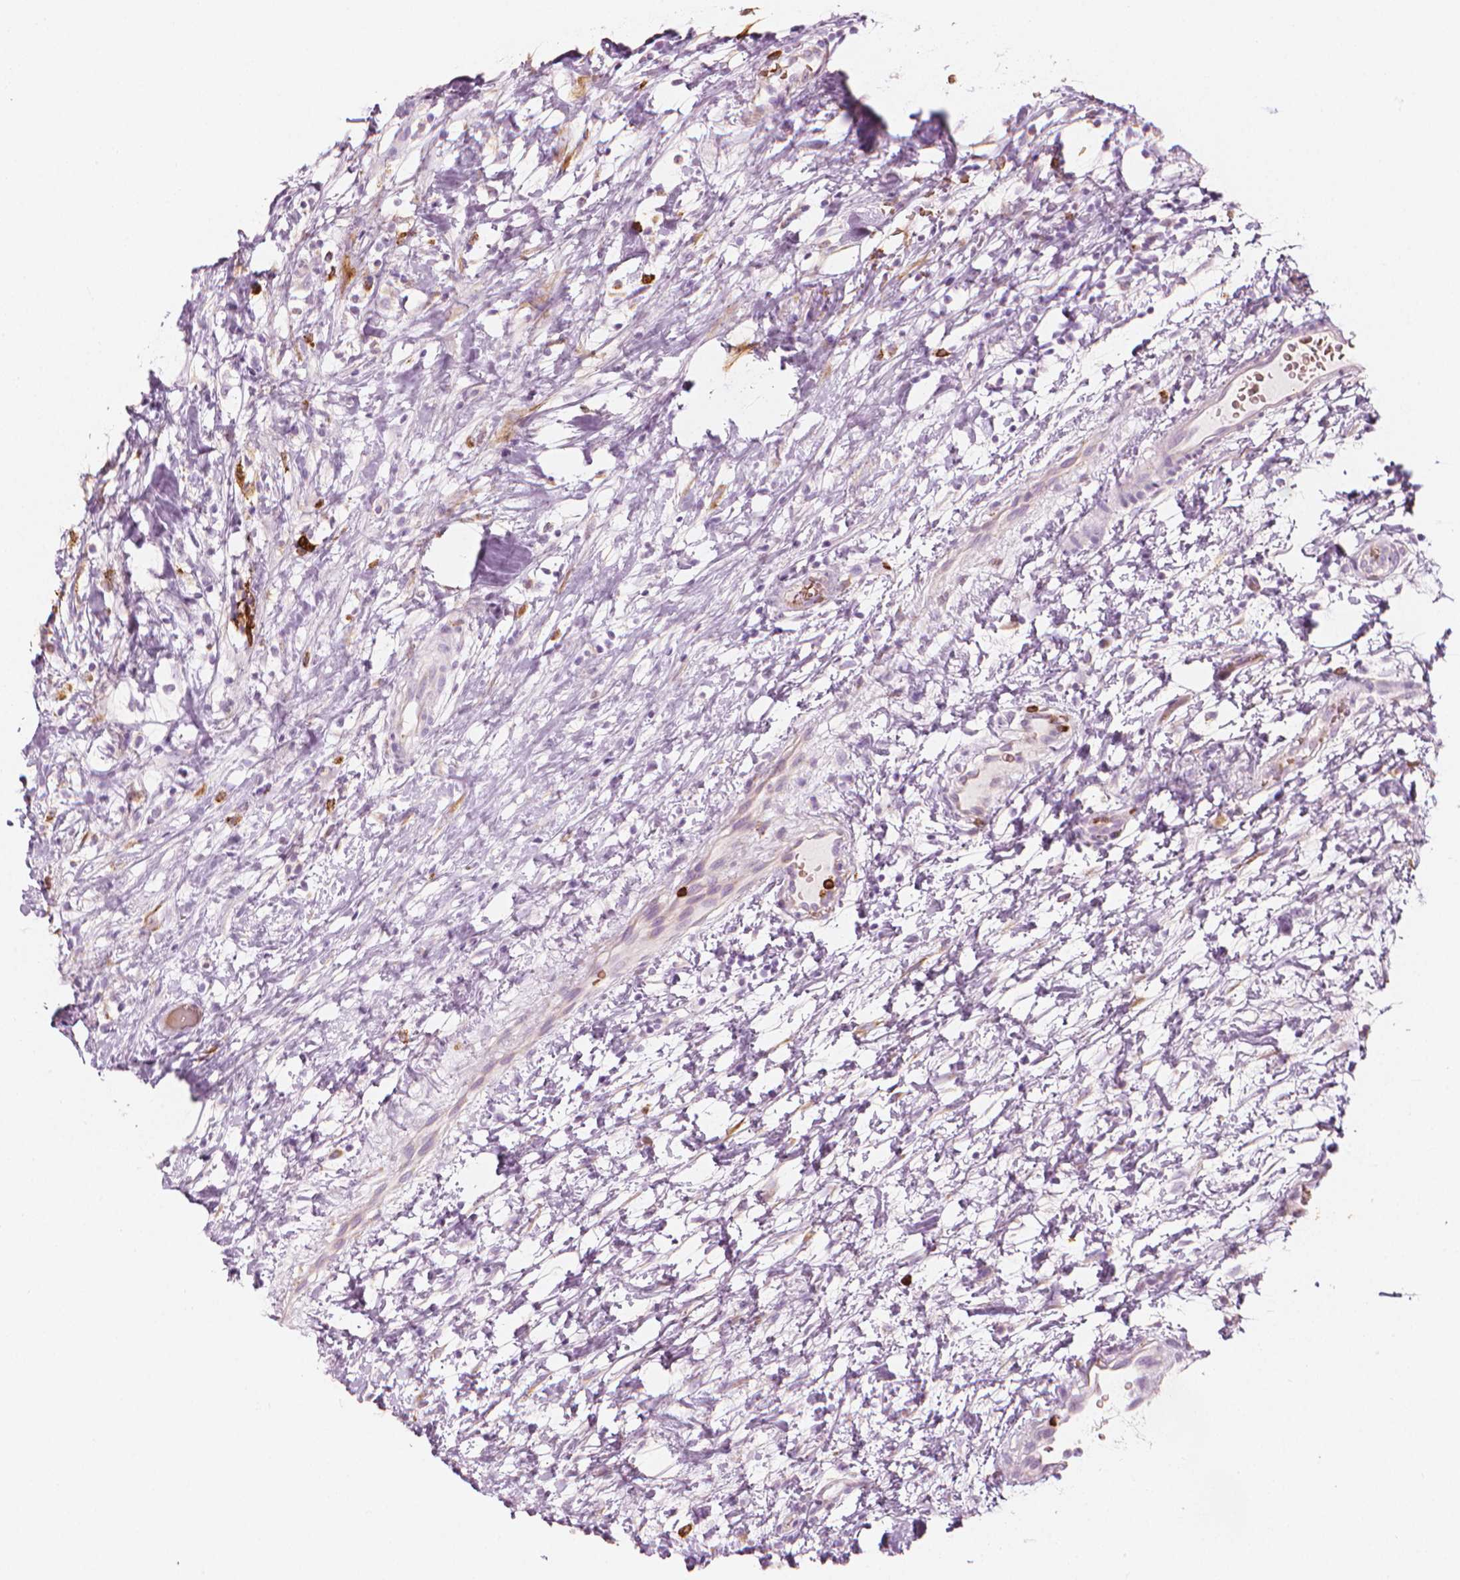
{"staining": {"intensity": "negative", "quantity": "none", "location": "none"}, "tissue": "renal cancer", "cell_type": "Tumor cells", "image_type": "cancer", "snomed": [{"axis": "morphology", "description": "Adenocarcinoma, NOS"}, {"axis": "topography", "description": "Kidney"}], "caption": "This micrograph is of adenocarcinoma (renal) stained with immunohistochemistry (IHC) to label a protein in brown with the nuclei are counter-stained blue. There is no expression in tumor cells.", "gene": "CES1", "patient": {"sex": "male", "age": 59}}